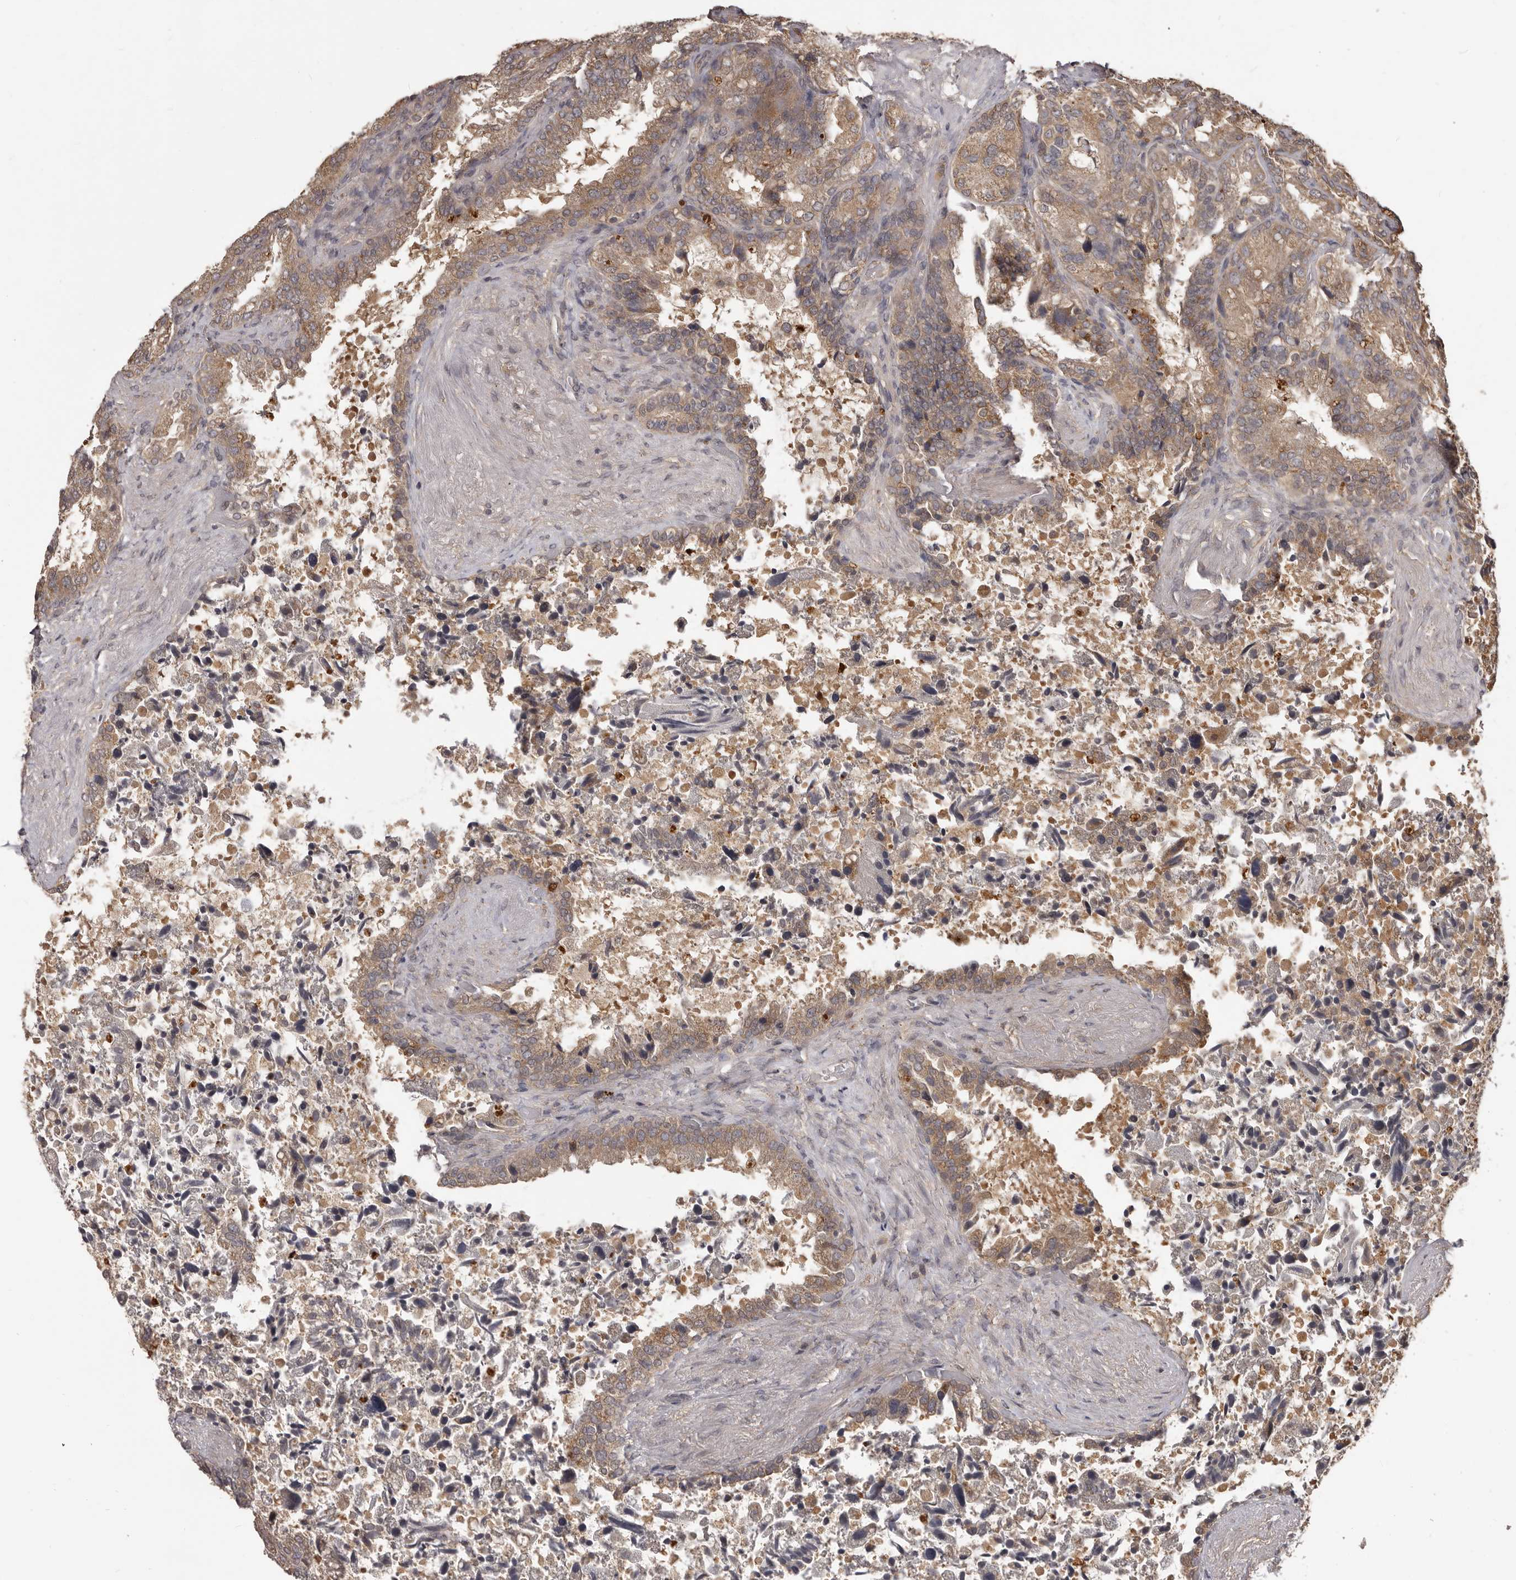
{"staining": {"intensity": "moderate", "quantity": ">75%", "location": "cytoplasmic/membranous"}, "tissue": "seminal vesicle", "cell_type": "Glandular cells", "image_type": "normal", "snomed": [{"axis": "morphology", "description": "Normal tissue, NOS"}, {"axis": "topography", "description": "Seminal veicle"}, {"axis": "topography", "description": "Peripheral nerve tissue"}], "caption": "Moderate cytoplasmic/membranous staining for a protein is seen in approximately >75% of glandular cells of unremarkable seminal vesicle using IHC.", "gene": "MTO1", "patient": {"sex": "male", "age": 63}}